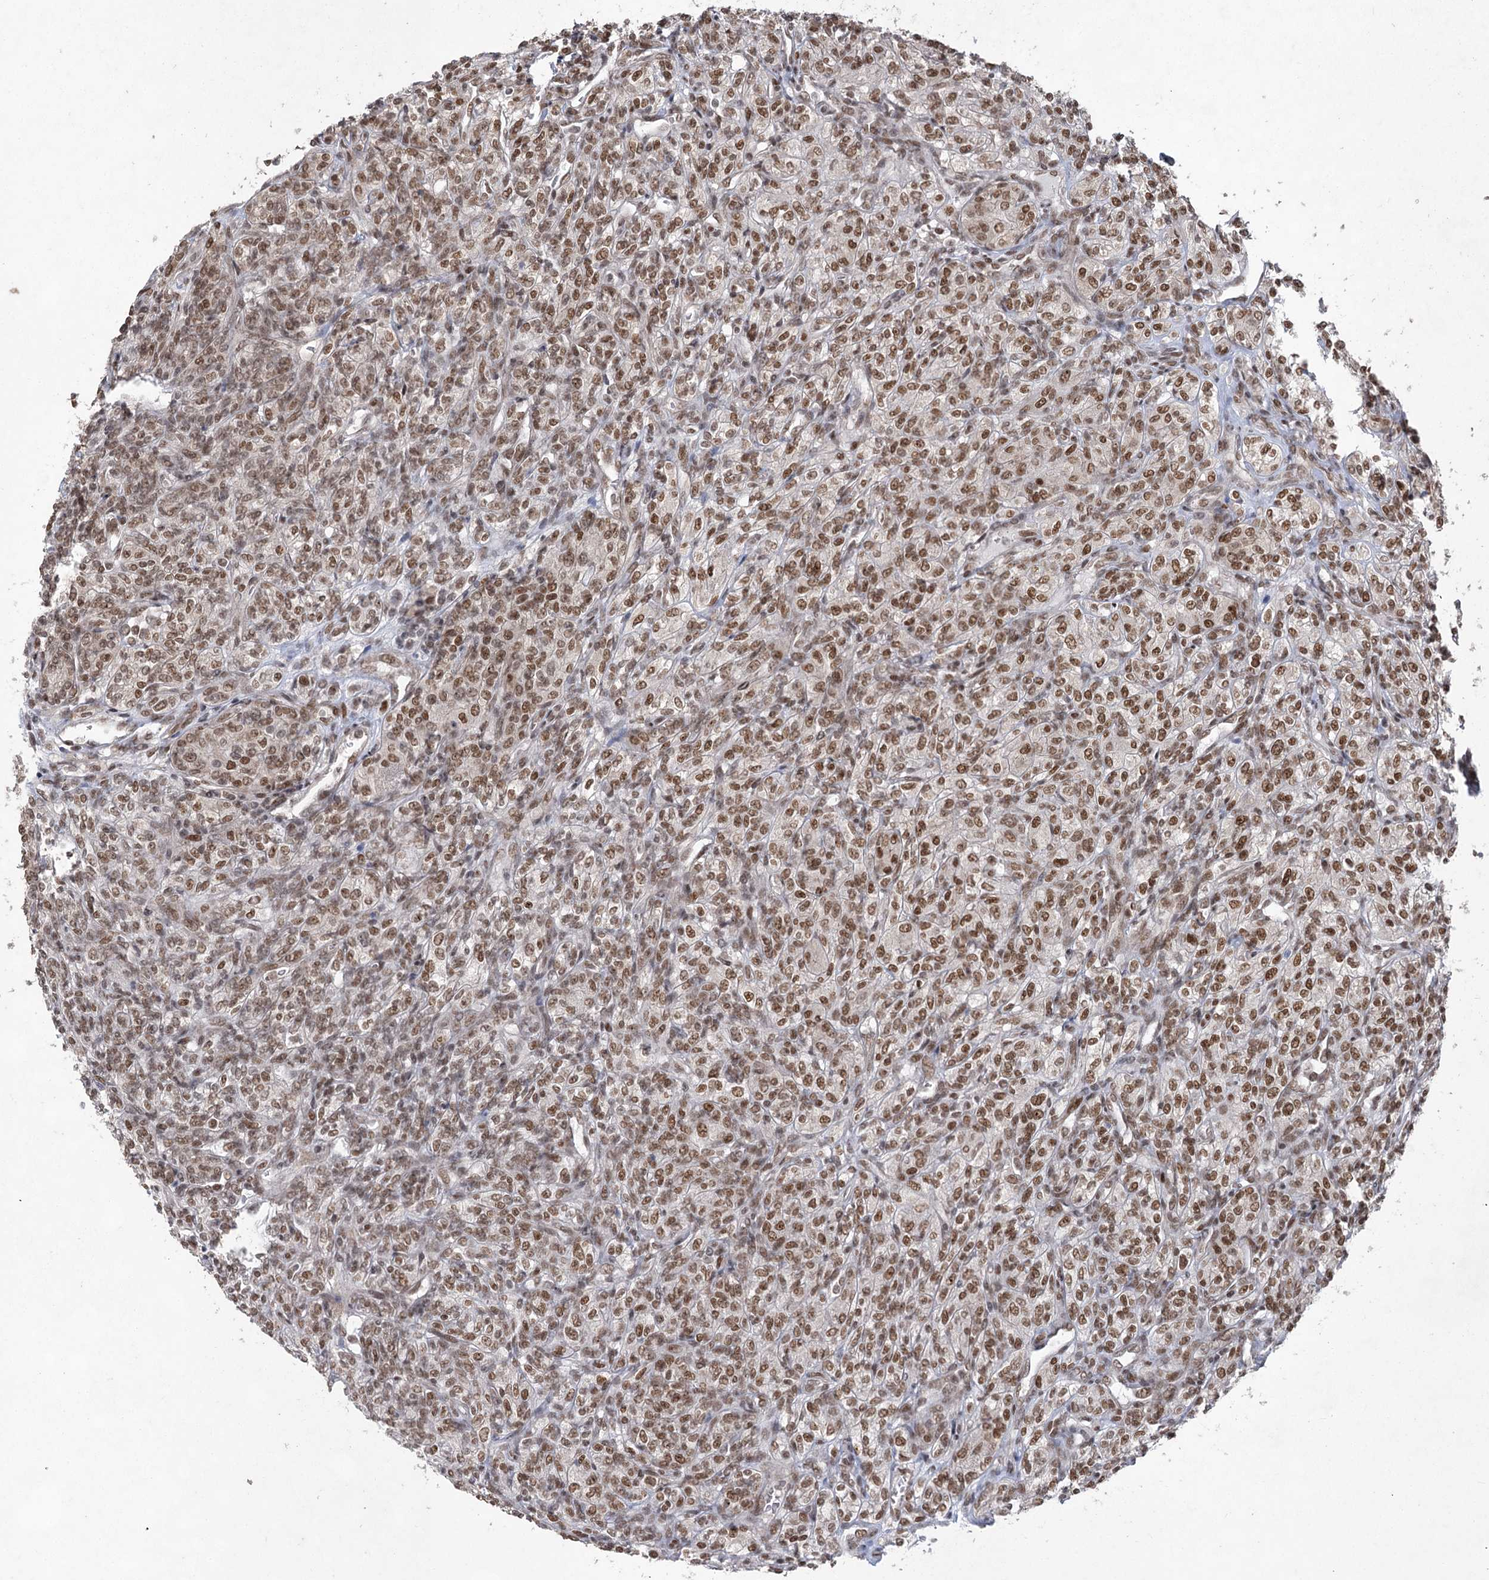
{"staining": {"intensity": "moderate", "quantity": ">75%", "location": "nuclear"}, "tissue": "renal cancer", "cell_type": "Tumor cells", "image_type": "cancer", "snomed": [{"axis": "morphology", "description": "Adenocarcinoma, NOS"}, {"axis": "topography", "description": "Kidney"}], "caption": "IHC micrograph of neoplastic tissue: human renal cancer stained using IHC reveals medium levels of moderate protein expression localized specifically in the nuclear of tumor cells, appearing as a nuclear brown color.", "gene": "ZCCHC8", "patient": {"sex": "male", "age": 77}}